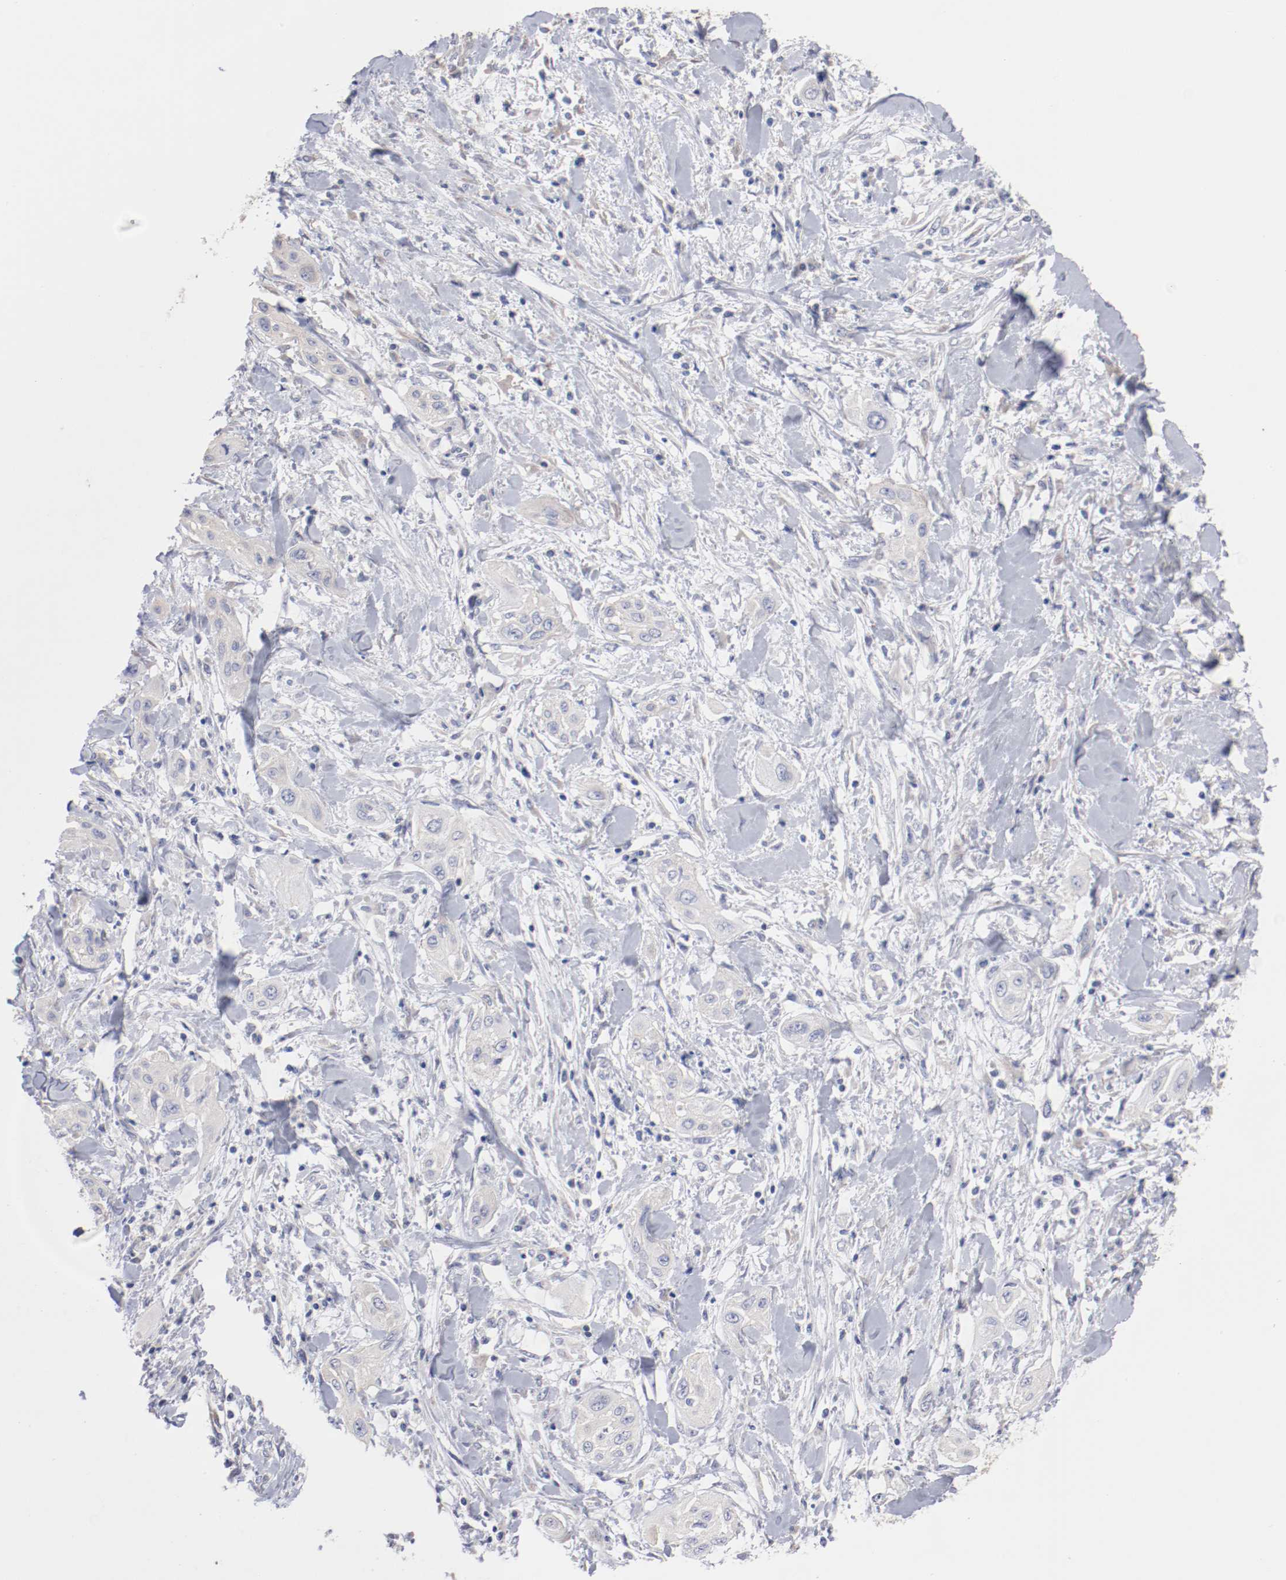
{"staining": {"intensity": "weak", "quantity": "<25%", "location": "cytoplasmic/membranous"}, "tissue": "lung cancer", "cell_type": "Tumor cells", "image_type": "cancer", "snomed": [{"axis": "morphology", "description": "Squamous cell carcinoma, NOS"}, {"axis": "topography", "description": "Lung"}], "caption": "IHC of human squamous cell carcinoma (lung) displays no expression in tumor cells. The staining is performed using DAB brown chromogen with nuclei counter-stained in using hematoxylin.", "gene": "CPE", "patient": {"sex": "female", "age": 47}}